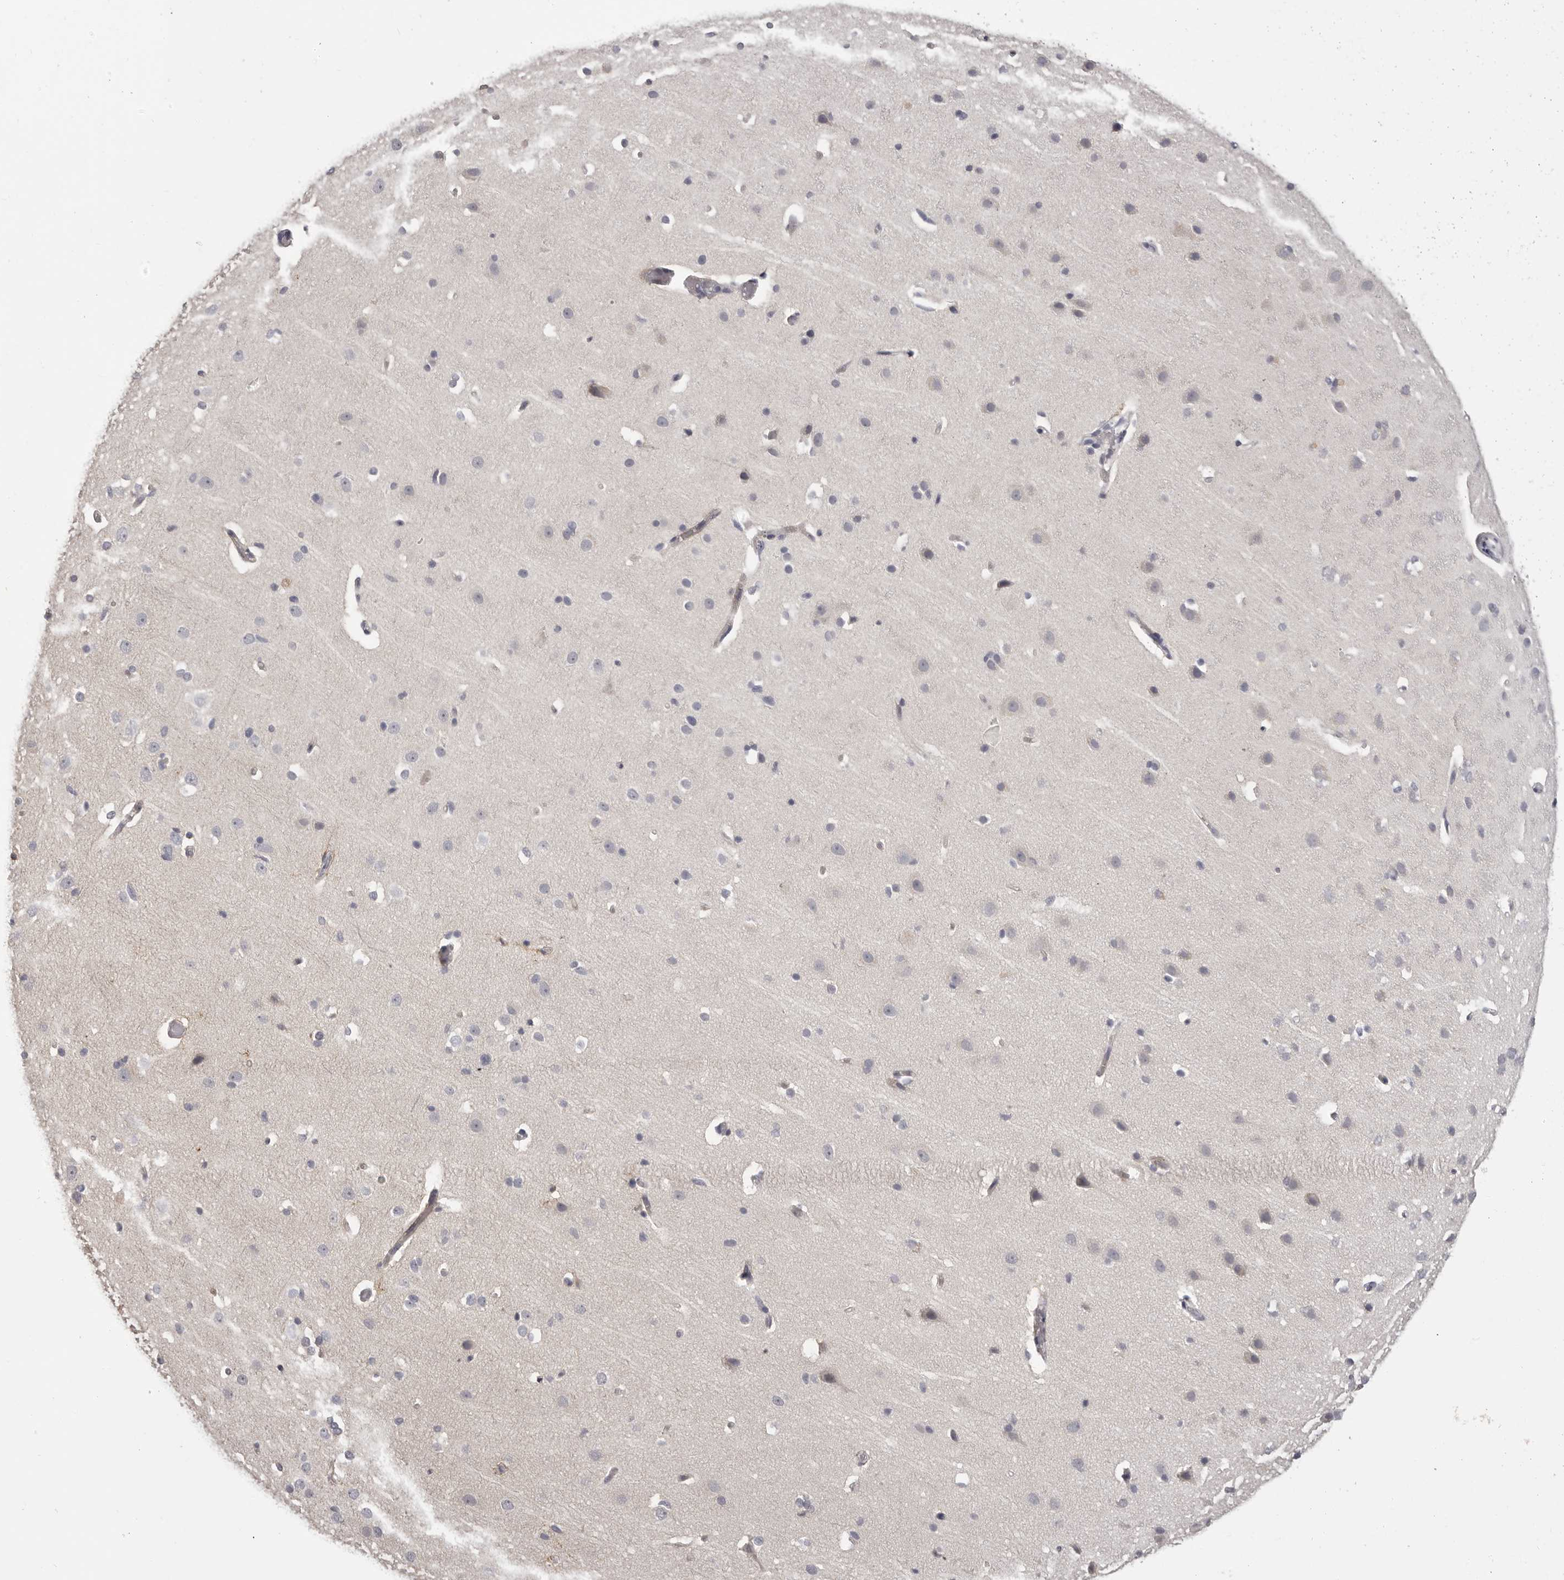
{"staining": {"intensity": "negative", "quantity": "none", "location": "none"}, "tissue": "cerebral cortex", "cell_type": "Endothelial cells", "image_type": "normal", "snomed": [{"axis": "morphology", "description": "Normal tissue, NOS"}, {"axis": "topography", "description": "Cerebral cortex"}], "caption": "High power microscopy image of an immunohistochemistry (IHC) micrograph of unremarkable cerebral cortex, revealing no significant positivity in endothelial cells.", "gene": "OTUD3", "patient": {"sex": "male", "age": 34}}